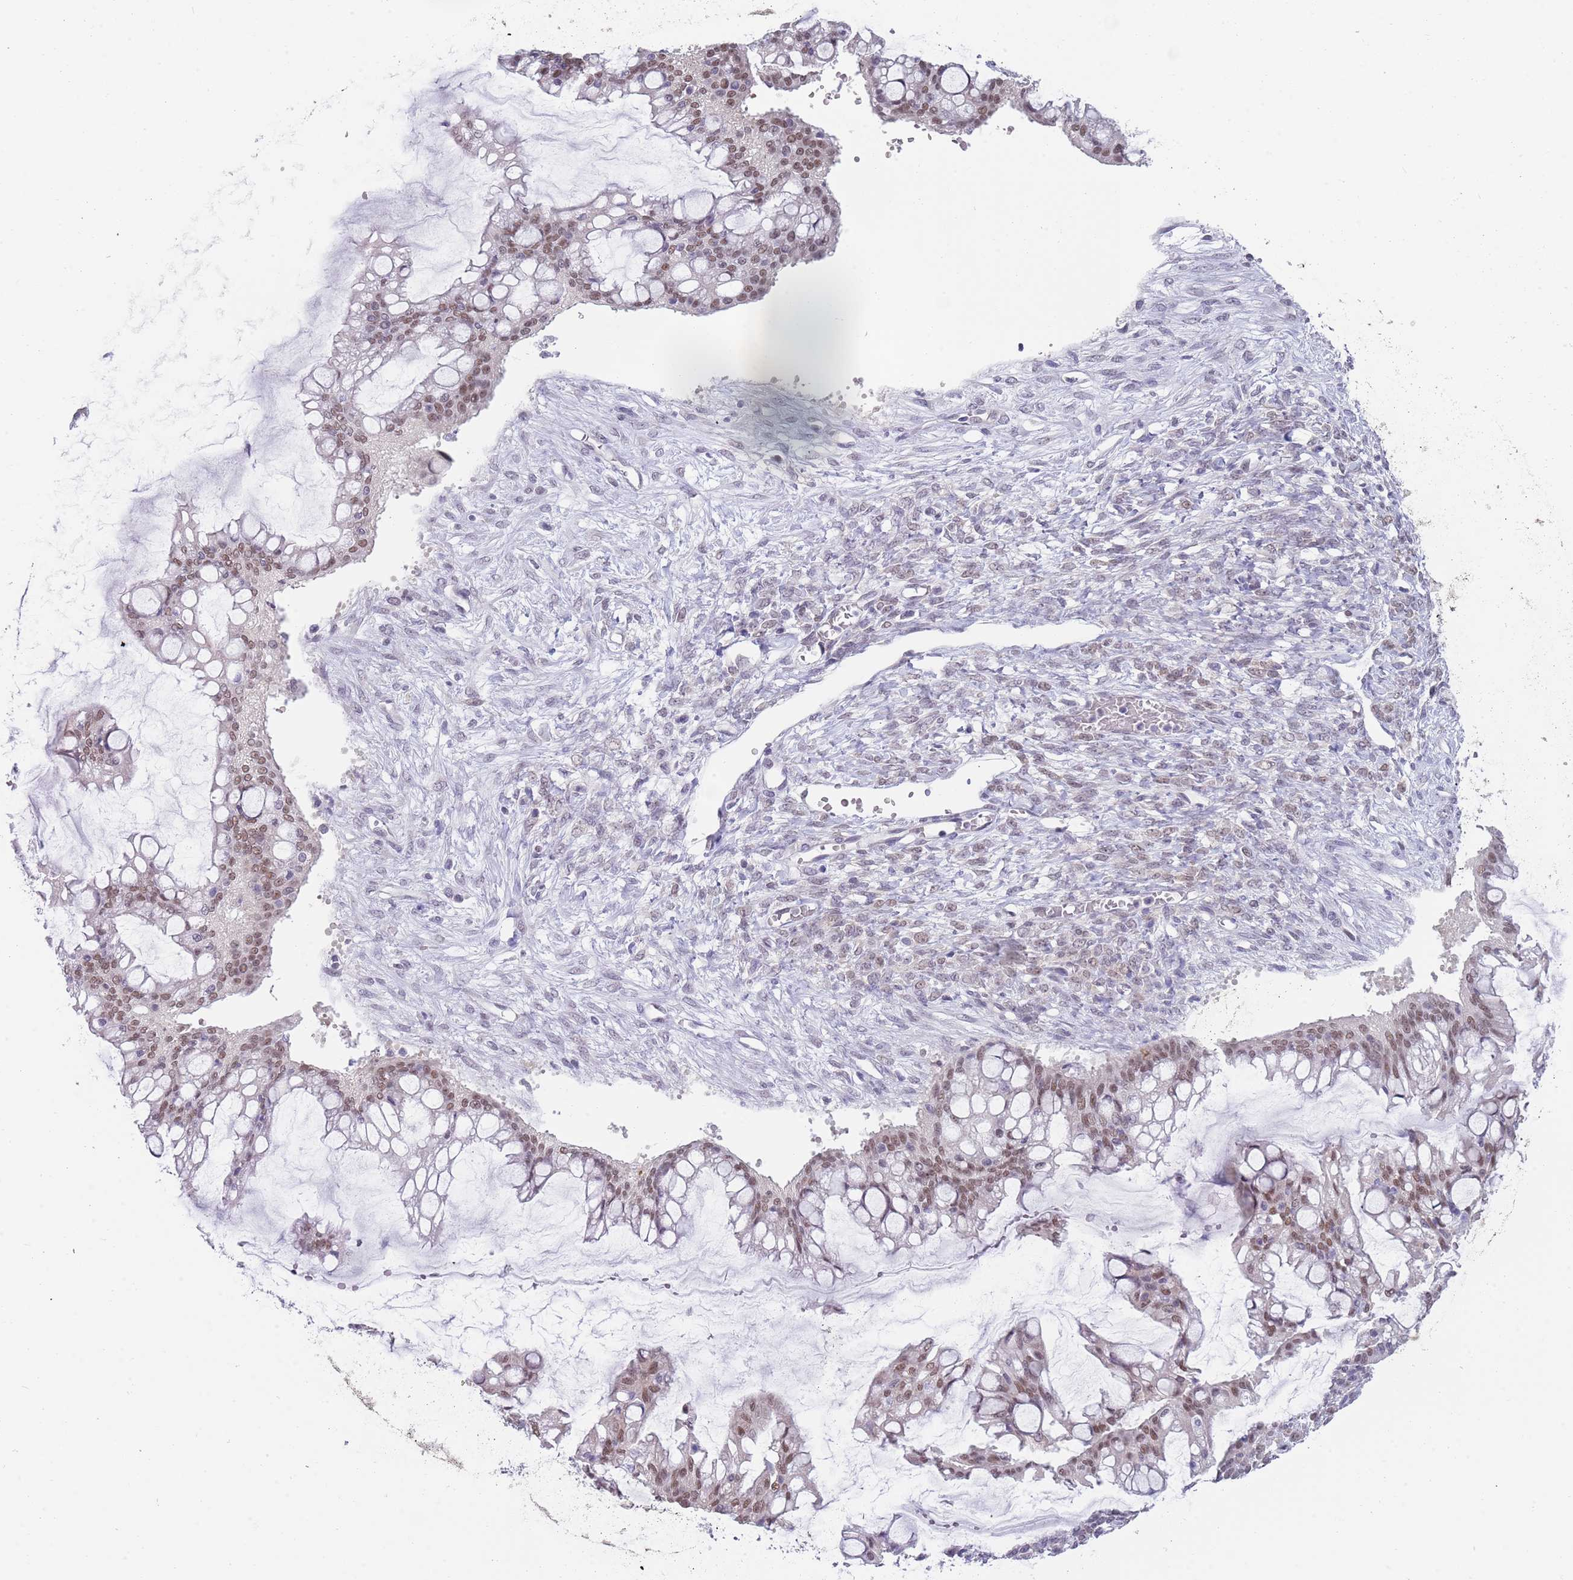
{"staining": {"intensity": "moderate", "quantity": ">75%", "location": "nuclear"}, "tissue": "ovarian cancer", "cell_type": "Tumor cells", "image_type": "cancer", "snomed": [{"axis": "morphology", "description": "Cystadenocarcinoma, mucinous, NOS"}, {"axis": "topography", "description": "Ovary"}], "caption": "Ovarian mucinous cystadenocarcinoma was stained to show a protein in brown. There is medium levels of moderate nuclear expression in about >75% of tumor cells.", "gene": "SEPHS2", "patient": {"sex": "female", "age": 73}}